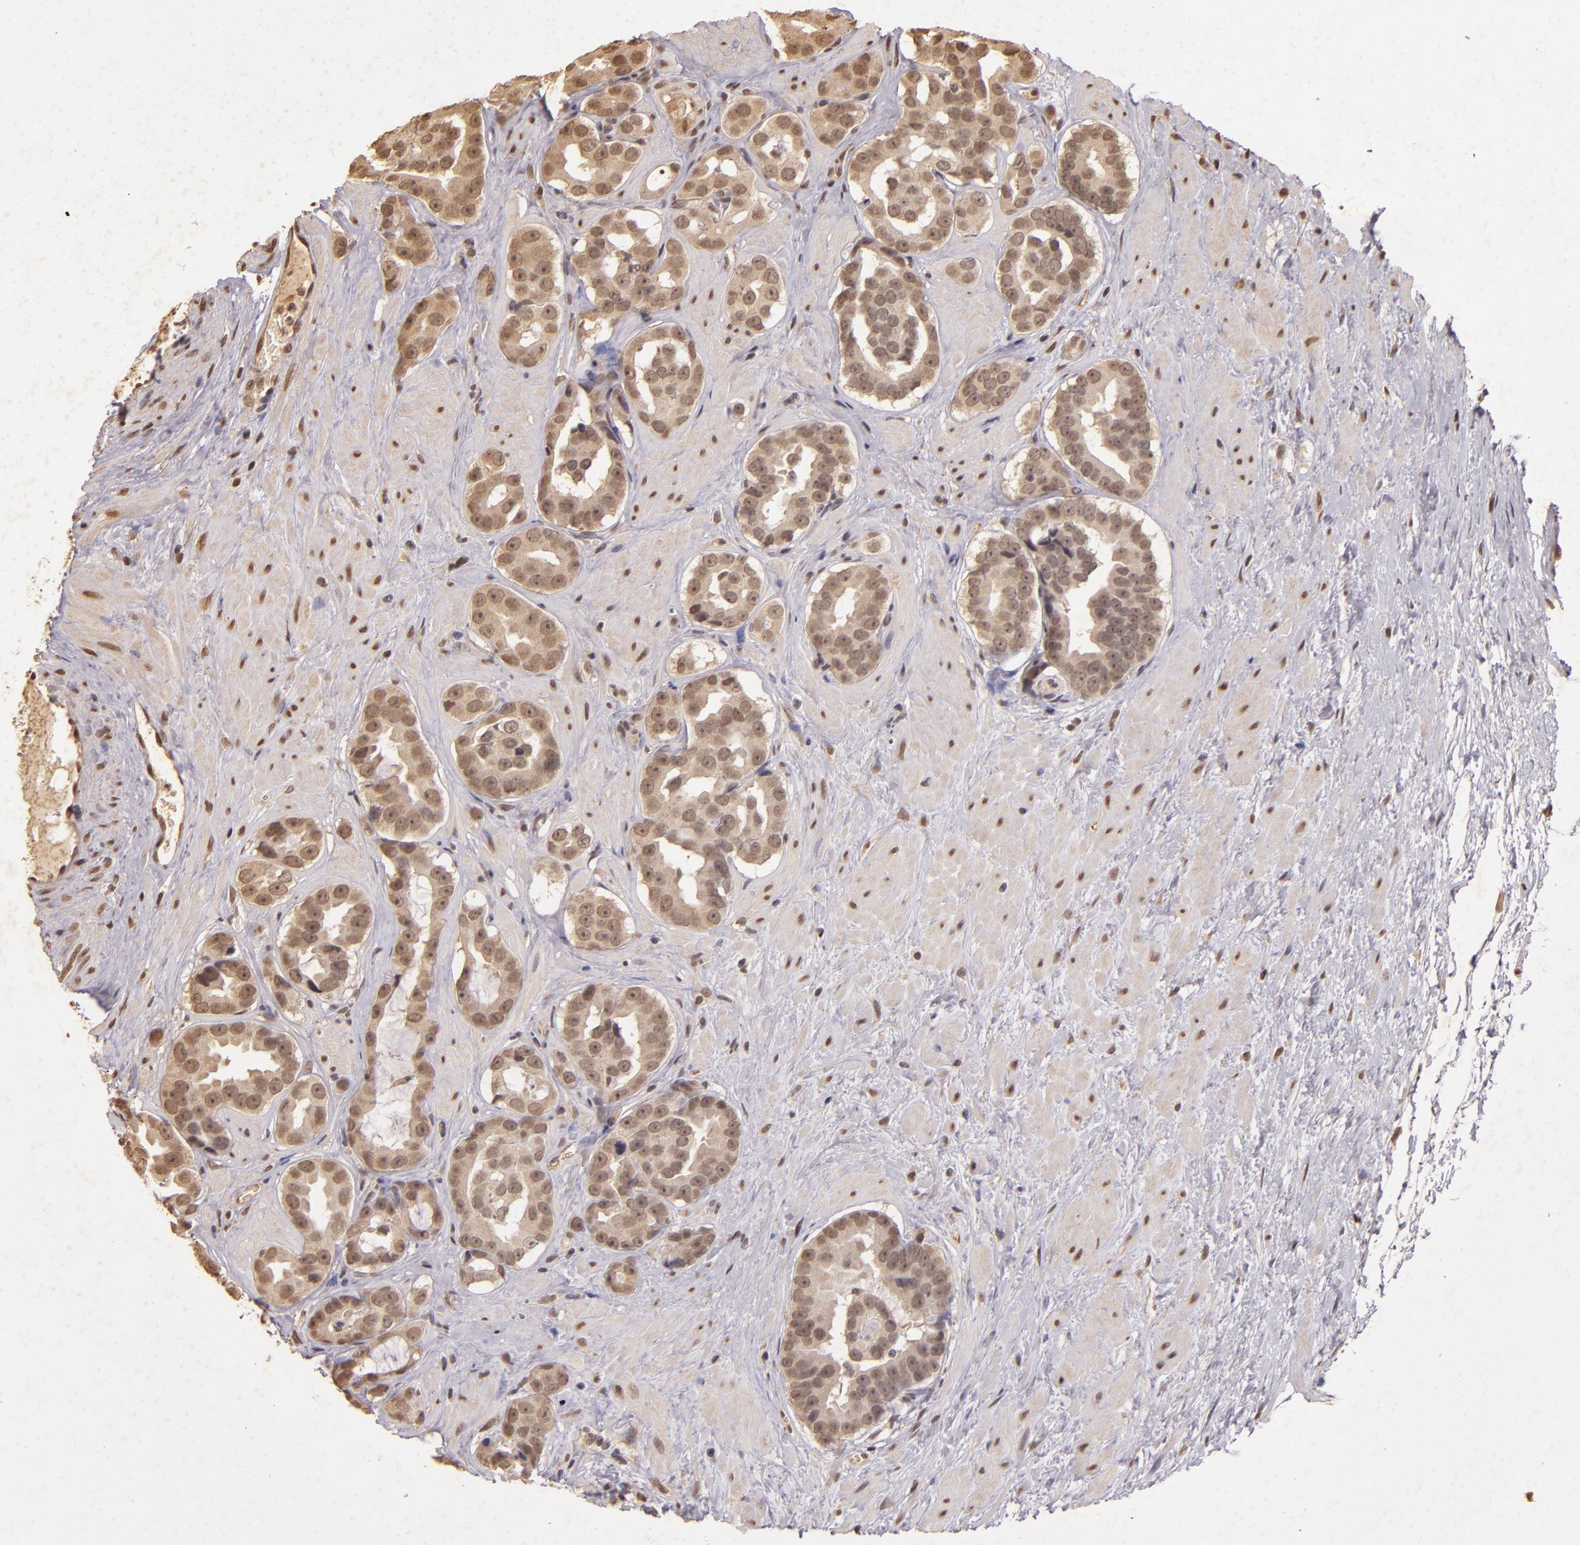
{"staining": {"intensity": "weak", "quantity": ">75%", "location": "cytoplasmic/membranous,nuclear"}, "tissue": "prostate cancer", "cell_type": "Tumor cells", "image_type": "cancer", "snomed": [{"axis": "morphology", "description": "Adenocarcinoma, Low grade"}, {"axis": "topography", "description": "Prostate"}], "caption": "Human low-grade adenocarcinoma (prostate) stained with a protein marker exhibits weak staining in tumor cells.", "gene": "CUL1", "patient": {"sex": "male", "age": 59}}